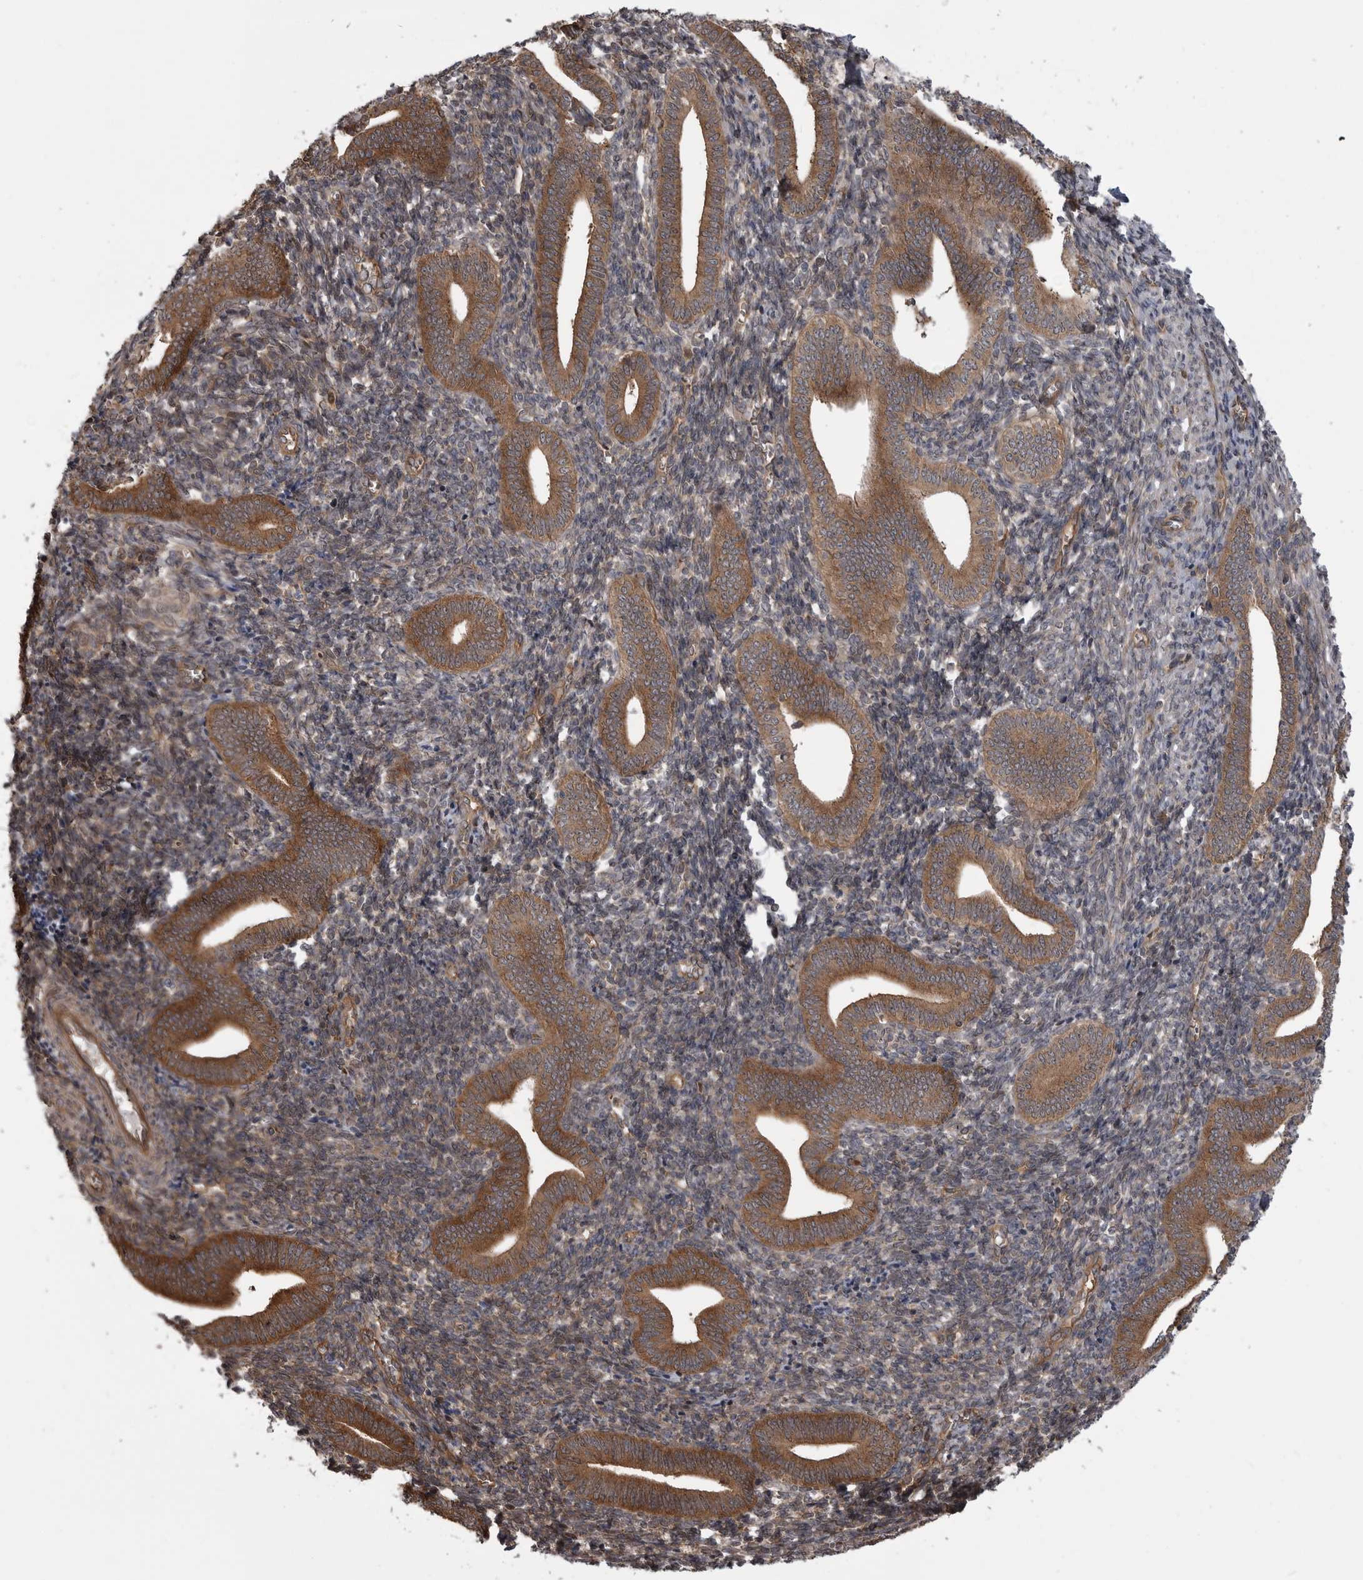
{"staining": {"intensity": "weak", "quantity": "25%-75%", "location": "cytoplasmic/membranous"}, "tissue": "endometrium", "cell_type": "Cells in endometrial stroma", "image_type": "normal", "snomed": [{"axis": "morphology", "description": "Normal tissue, NOS"}, {"axis": "topography", "description": "Uterus"}, {"axis": "topography", "description": "Endometrium"}], "caption": "This photomicrograph shows immunohistochemistry staining of normal endometrium, with low weak cytoplasmic/membranous staining in approximately 25%-75% of cells in endometrial stroma.", "gene": "RAB3GAP2", "patient": {"sex": "female", "age": 33}}